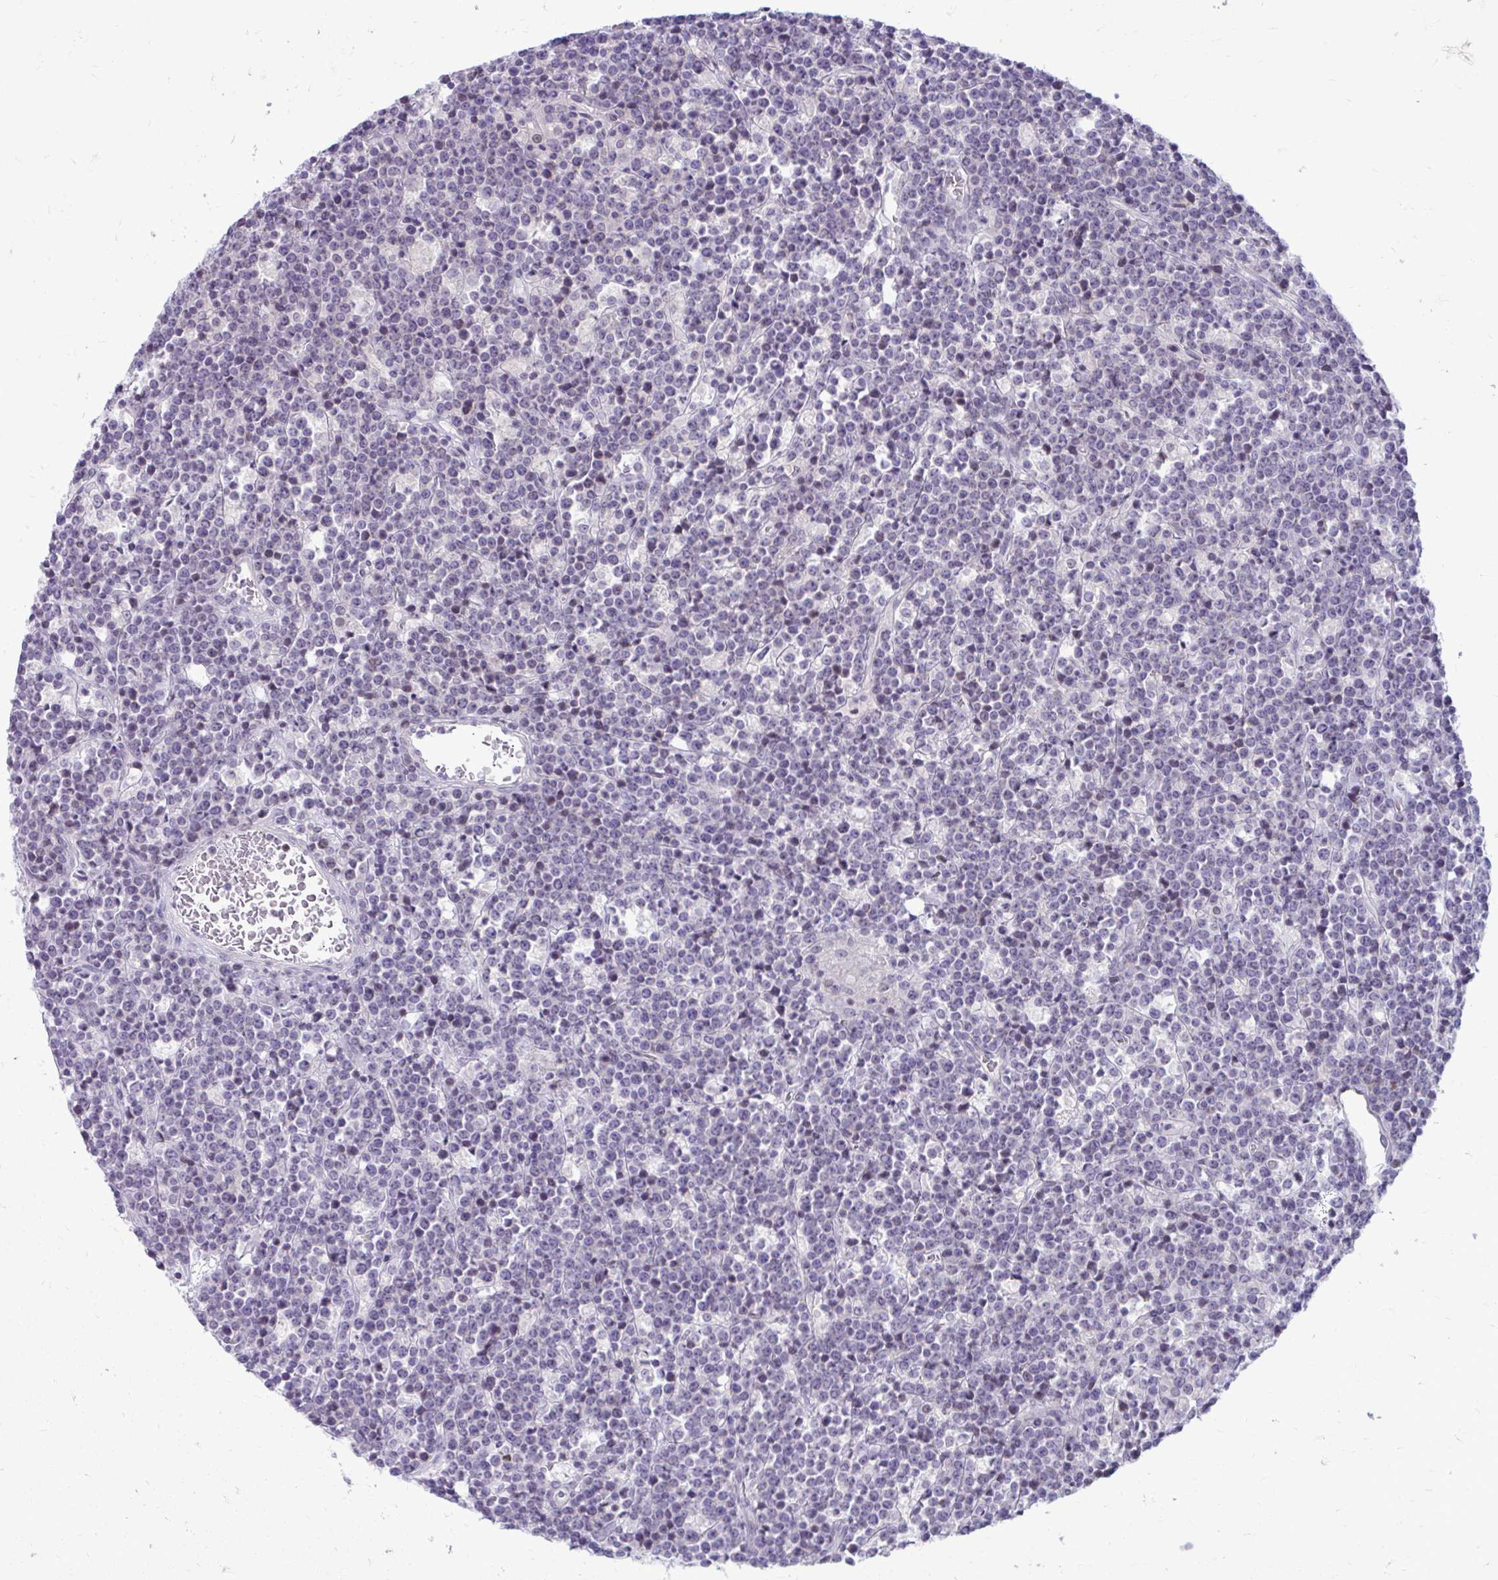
{"staining": {"intensity": "negative", "quantity": "none", "location": "none"}, "tissue": "lymphoma", "cell_type": "Tumor cells", "image_type": "cancer", "snomed": [{"axis": "morphology", "description": "Malignant lymphoma, non-Hodgkin's type, High grade"}, {"axis": "topography", "description": "Ovary"}], "caption": "A histopathology image of high-grade malignant lymphoma, non-Hodgkin's type stained for a protein shows no brown staining in tumor cells.", "gene": "CHIA", "patient": {"sex": "female", "age": 56}}